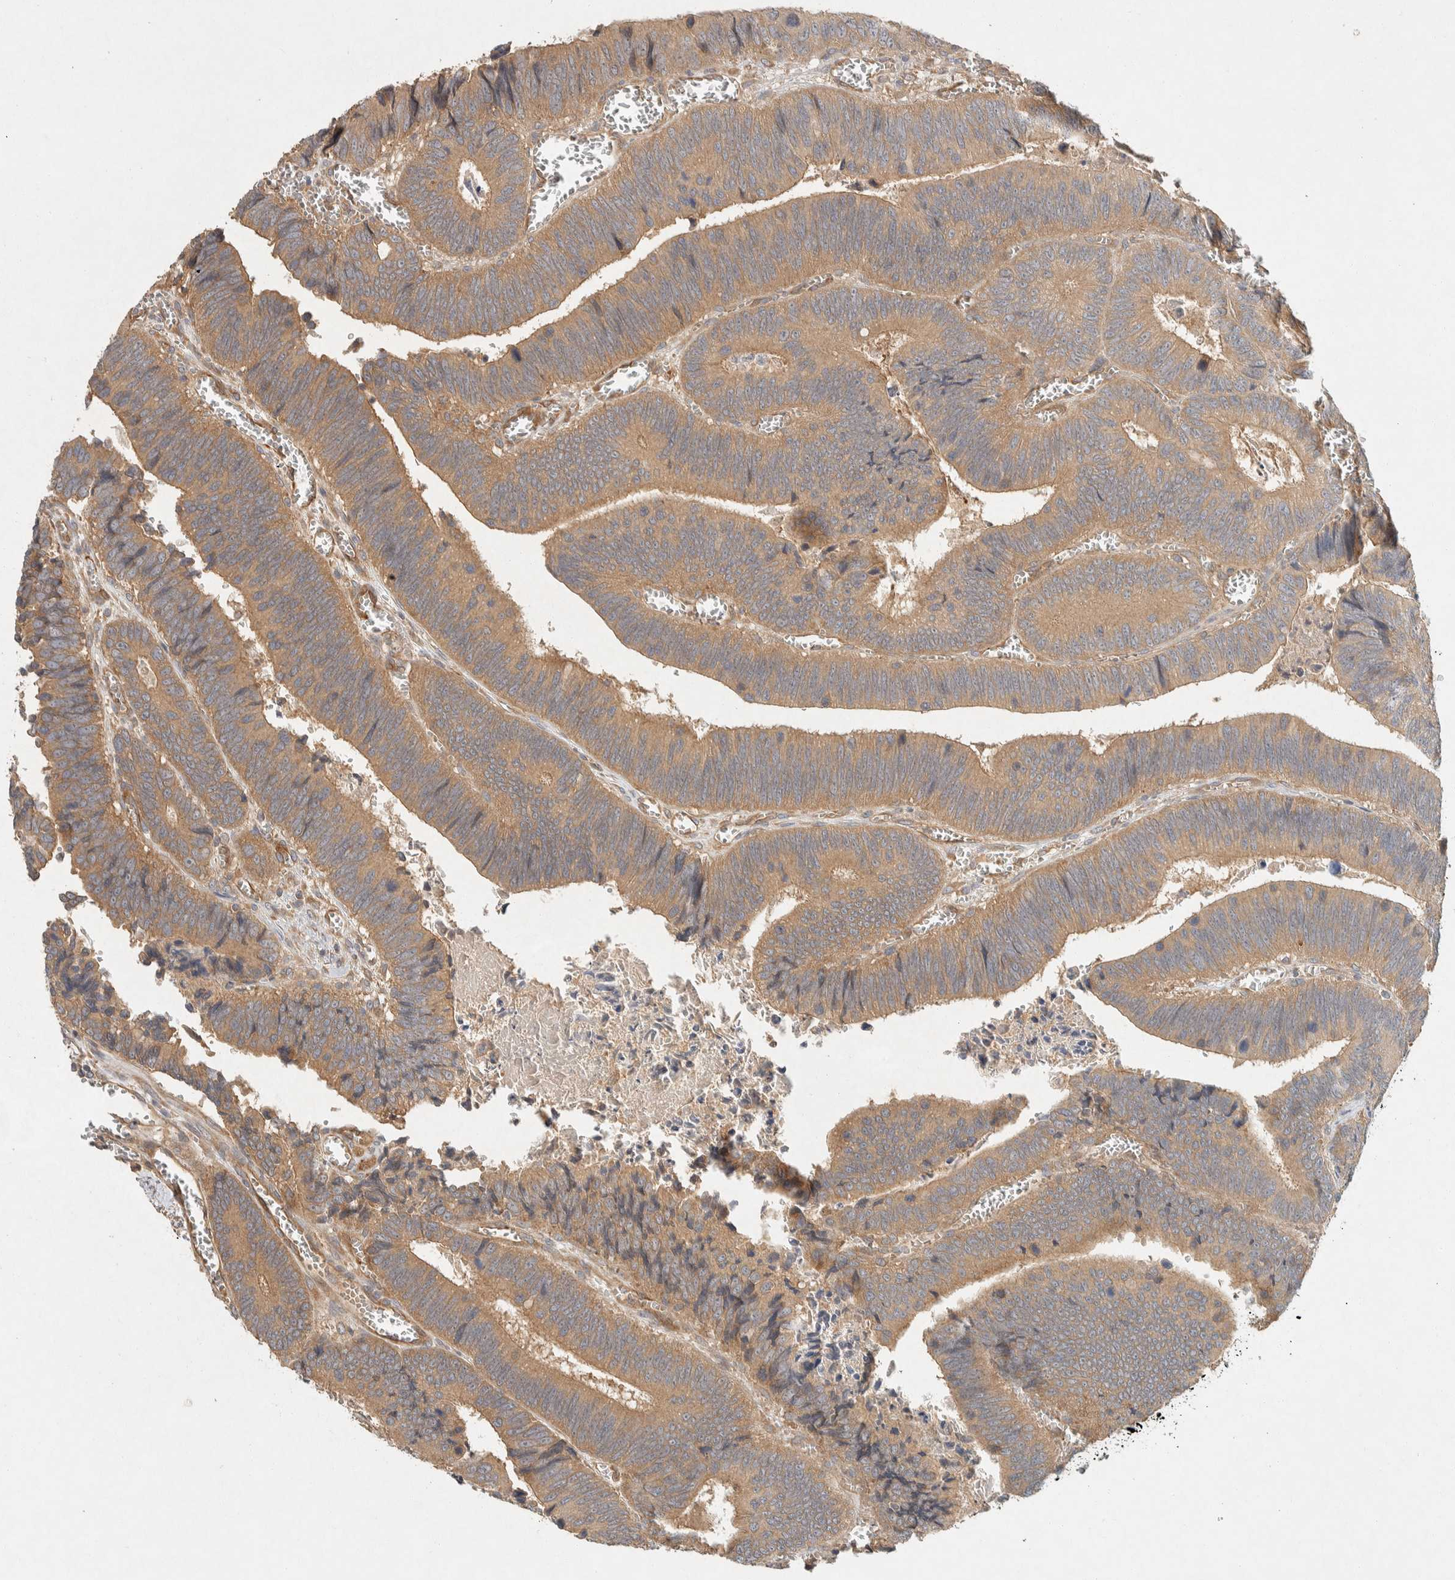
{"staining": {"intensity": "moderate", "quantity": ">75%", "location": "cytoplasmic/membranous"}, "tissue": "colorectal cancer", "cell_type": "Tumor cells", "image_type": "cancer", "snomed": [{"axis": "morphology", "description": "Inflammation, NOS"}, {"axis": "morphology", "description": "Adenocarcinoma, NOS"}, {"axis": "topography", "description": "Colon"}], "caption": "IHC (DAB (3,3'-diaminobenzidine)) staining of human colorectal adenocarcinoma shows moderate cytoplasmic/membranous protein positivity in approximately >75% of tumor cells.", "gene": "PXK", "patient": {"sex": "male", "age": 72}}